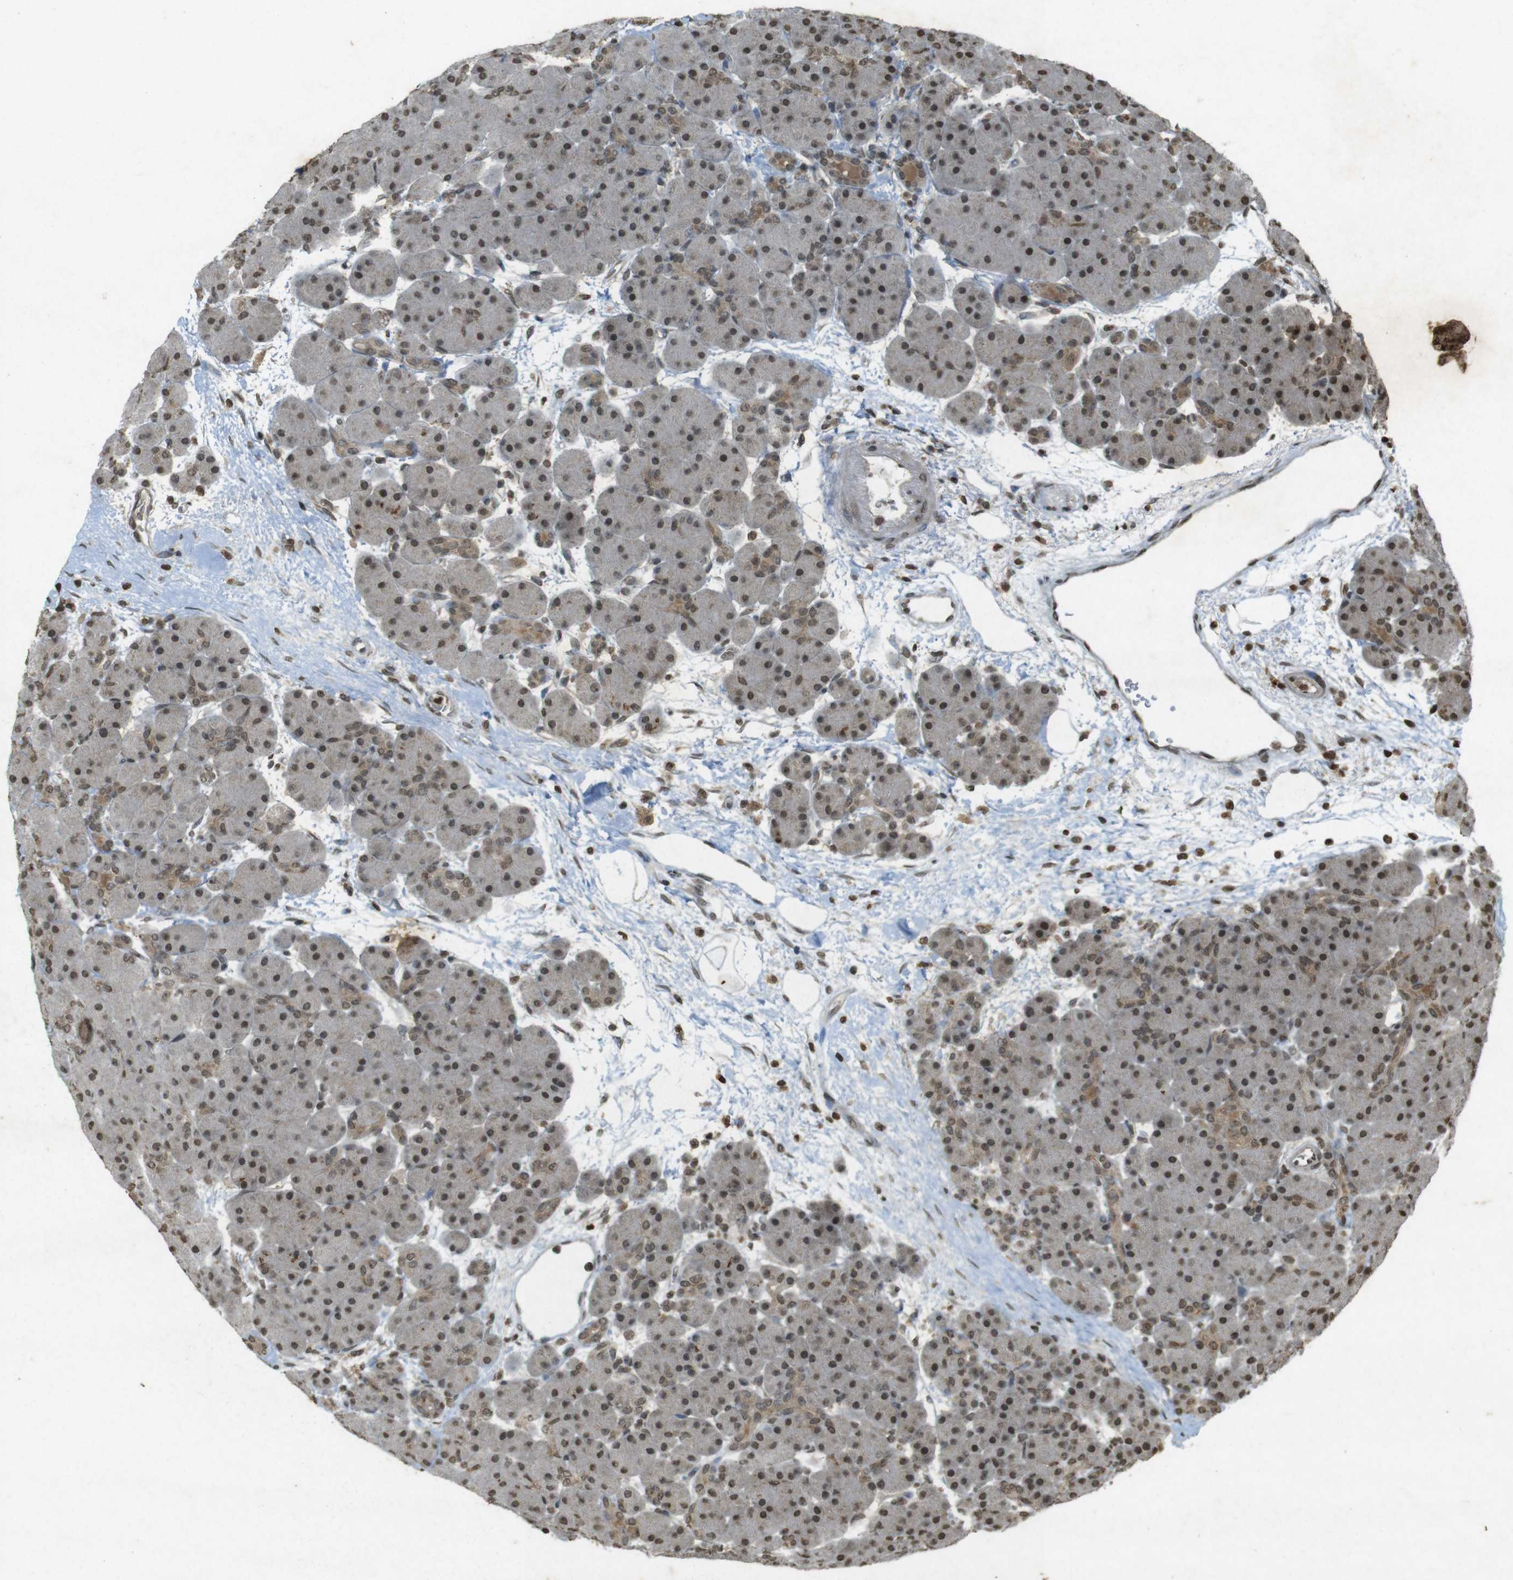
{"staining": {"intensity": "moderate", "quantity": ">75%", "location": "nuclear"}, "tissue": "pancreas", "cell_type": "Exocrine glandular cells", "image_type": "normal", "snomed": [{"axis": "morphology", "description": "Normal tissue, NOS"}, {"axis": "topography", "description": "Pancreas"}], "caption": "DAB immunohistochemical staining of normal pancreas demonstrates moderate nuclear protein staining in approximately >75% of exocrine glandular cells.", "gene": "ORC4", "patient": {"sex": "male", "age": 66}}